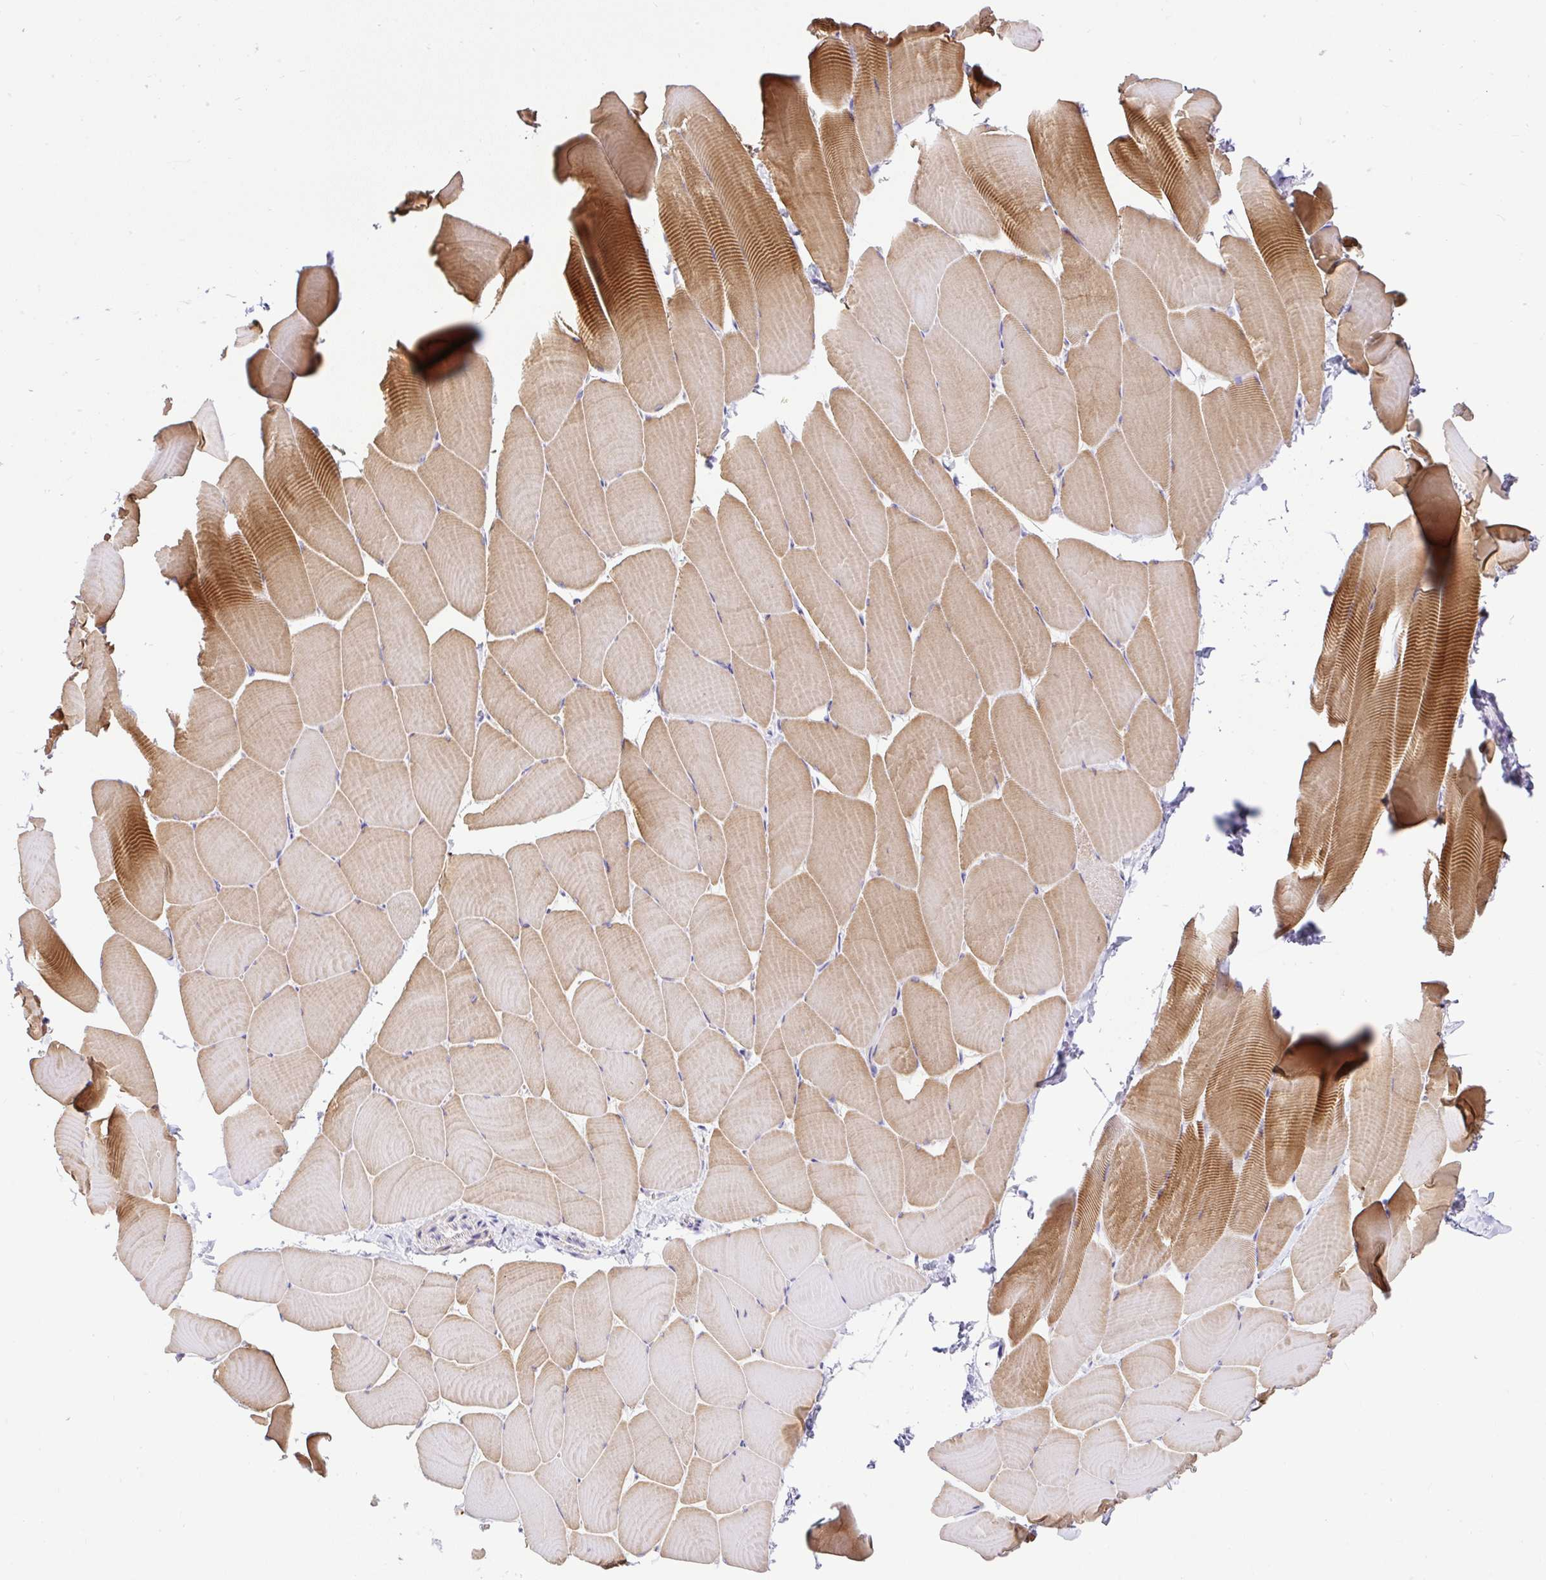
{"staining": {"intensity": "moderate", "quantity": "25%-75%", "location": "cytoplasmic/membranous"}, "tissue": "skeletal muscle", "cell_type": "Myocytes", "image_type": "normal", "snomed": [{"axis": "morphology", "description": "Normal tissue, NOS"}, {"axis": "topography", "description": "Skeletal muscle"}], "caption": "A brown stain labels moderate cytoplasmic/membranous positivity of a protein in myocytes of normal human skeletal muscle.", "gene": "CCDC142", "patient": {"sex": "male", "age": 25}}